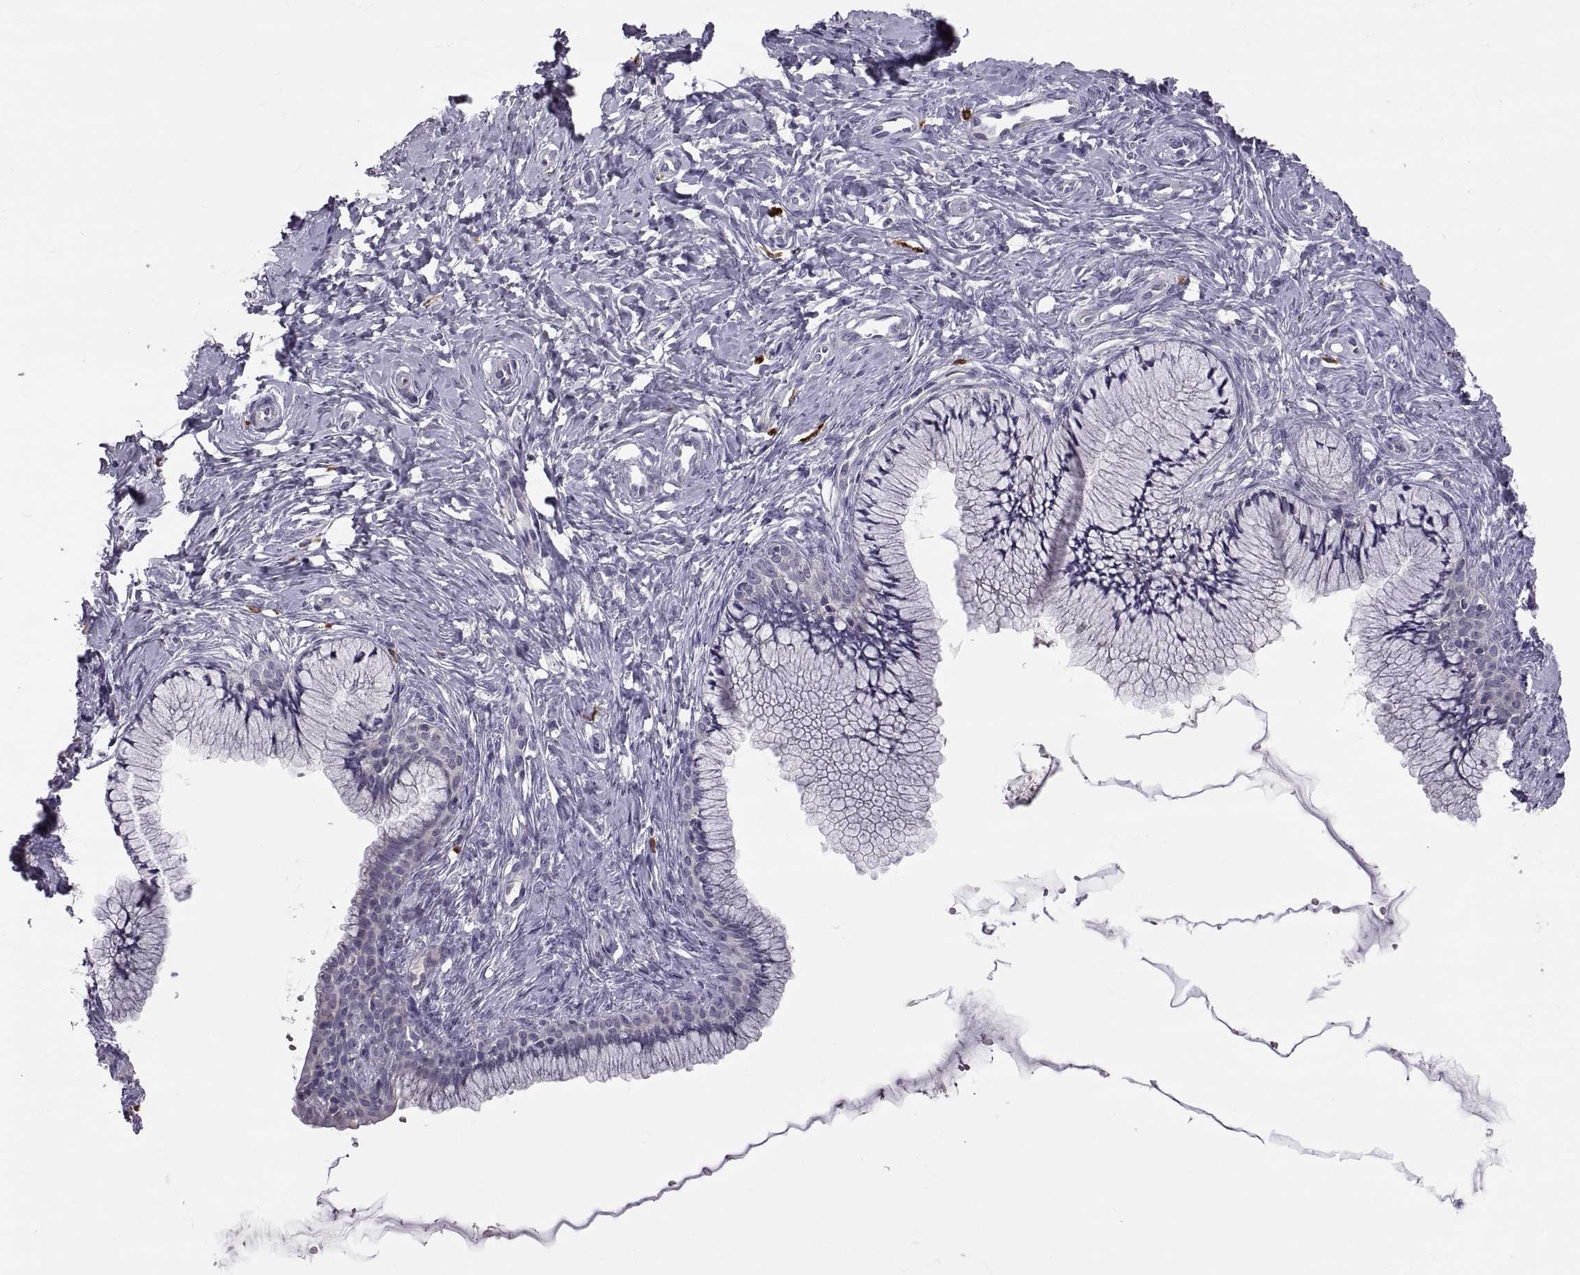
{"staining": {"intensity": "negative", "quantity": "none", "location": "none"}, "tissue": "cervix", "cell_type": "Glandular cells", "image_type": "normal", "snomed": [{"axis": "morphology", "description": "Normal tissue, NOS"}, {"axis": "topography", "description": "Cervix"}], "caption": "Immunohistochemical staining of normal human cervix displays no significant positivity in glandular cells.", "gene": "WFDC8", "patient": {"sex": "female", "age": 37}}